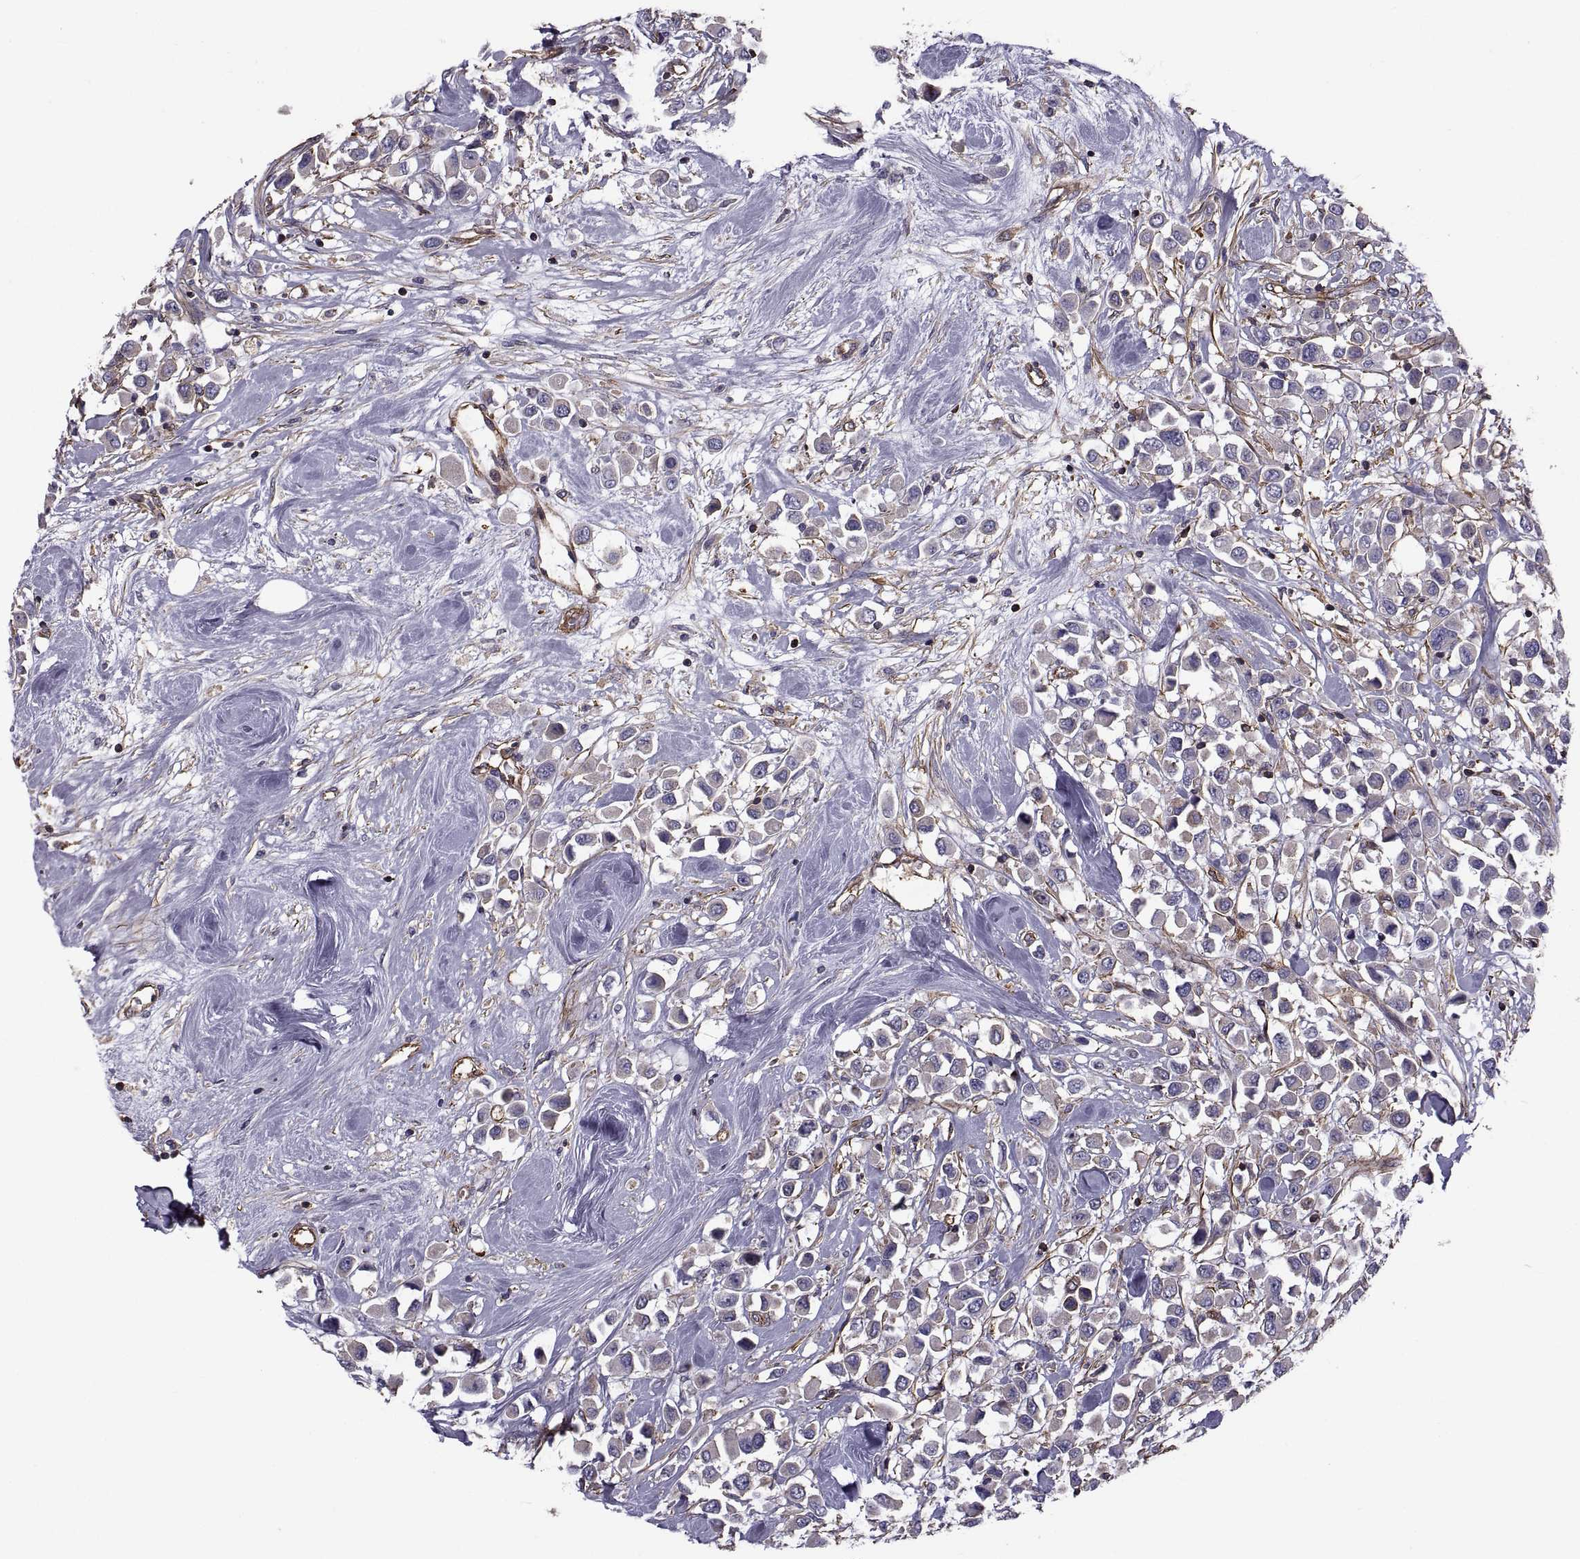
{"staining": {"intensity": "negative", "quantity": "none", "location": "none"}, "tissue": "breast cancer", "cell_type": "Tumor cells", "image_type": "cancer", "snomed": [{"axis": "morphology", "description": "Duct carcinoma"}, {"axis": "topography", "description": "Breast"}], "caption": "Tumor cells are negative for protein expression in human breast cancer.", "gene": "MYH9", "patient": {"sex": "female", "age": 61}}